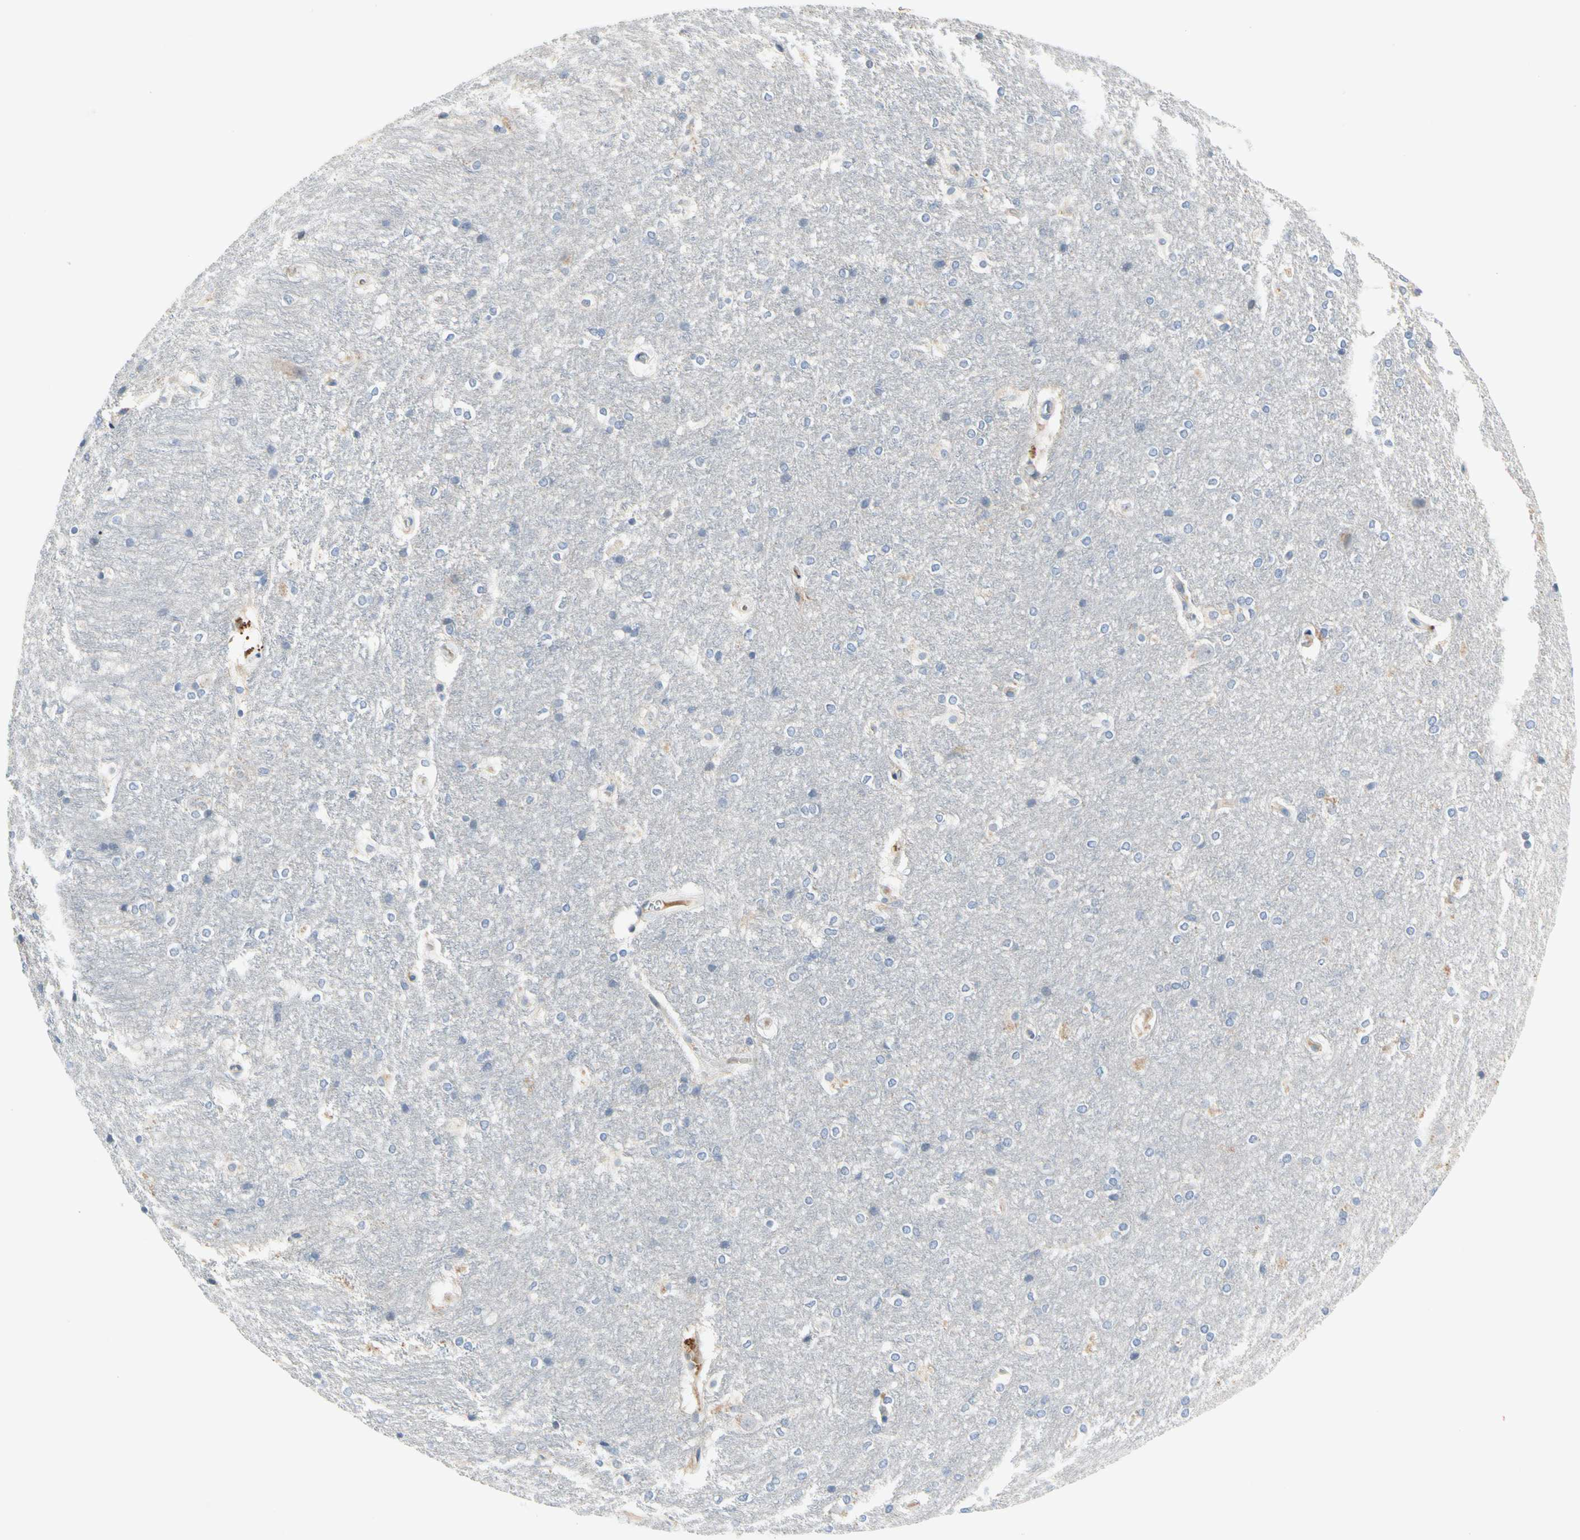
{"staining": {"intensity": "negative", "quantity": "none", "location": "none"}, "tissue": "hippocampus", "cell_type": "Glial cells", "image_type": "normal", "snomed": [{"axis": "morphology", "description": "Normal tissue, NOS"}, {"axis": "topography", "description": "Hippocampus"}], "caption": "DAB (3,3'-diaminobenzidine) immunohistochemical staining of unremarkable human hippocampus demonstrates no significant expression in glial cells.", "gene": "GAS6", "patient": {"sex": "female", "age": 19}}